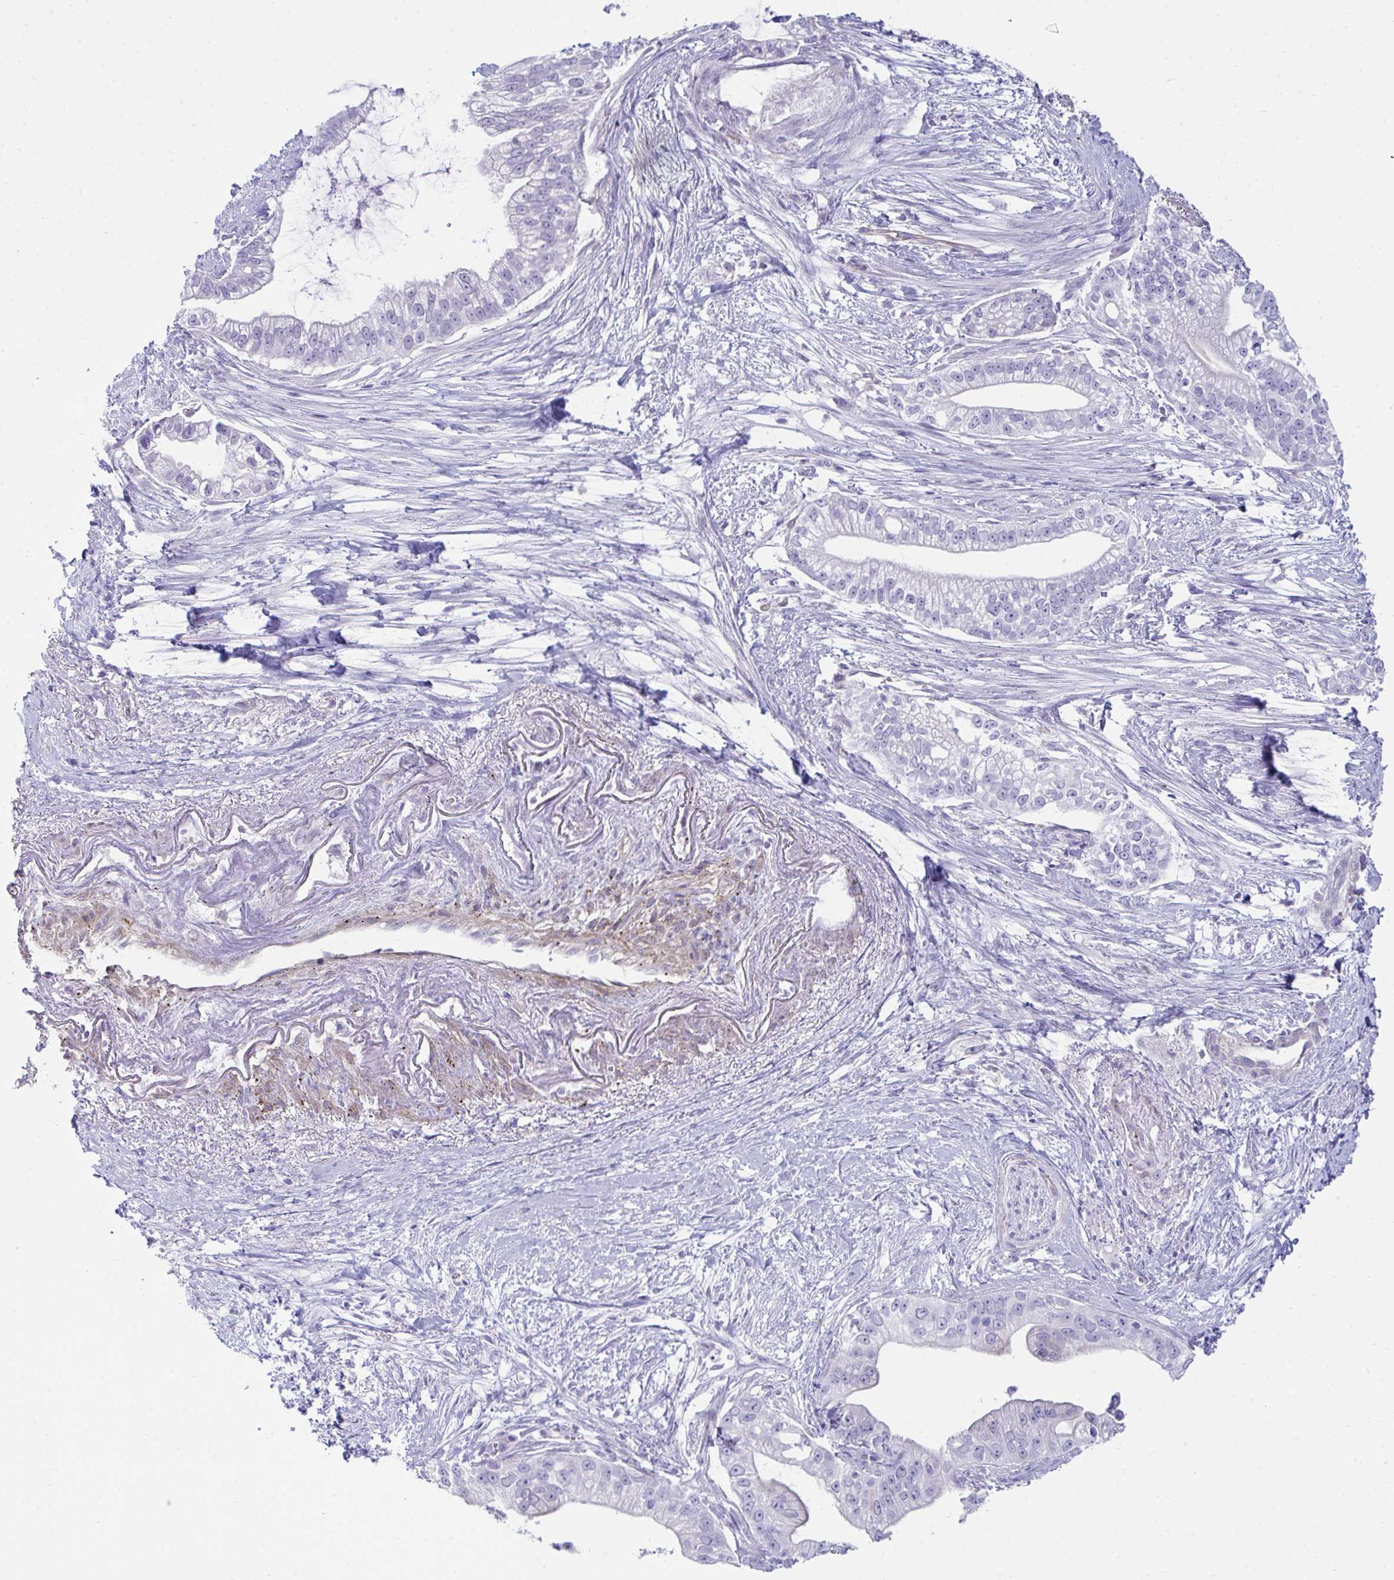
{"staining": {"intensity": "negative", "quantity": "none", "location": "none"}, "tissue": "pancreatic cancer", "cell_type": "Tumor cells", "image_type": "cancer", "snomed": [{"axis": "morphology", "description": "Adenocarcinoma, NOS"}, {"axis": "topography", "description": "Pancreas"}], "caption": "Immunohistochemical staining of adenocarcinoma (pancreatic) exhibits no significant expression in tumor cells. Brightfield microscopy of immunohistochemistry stained with DAB (brown) and hematoxylin (blue), captured at high magnification.", "gene": "UBL3", "patient": {"sex": "male", "age": 70}}